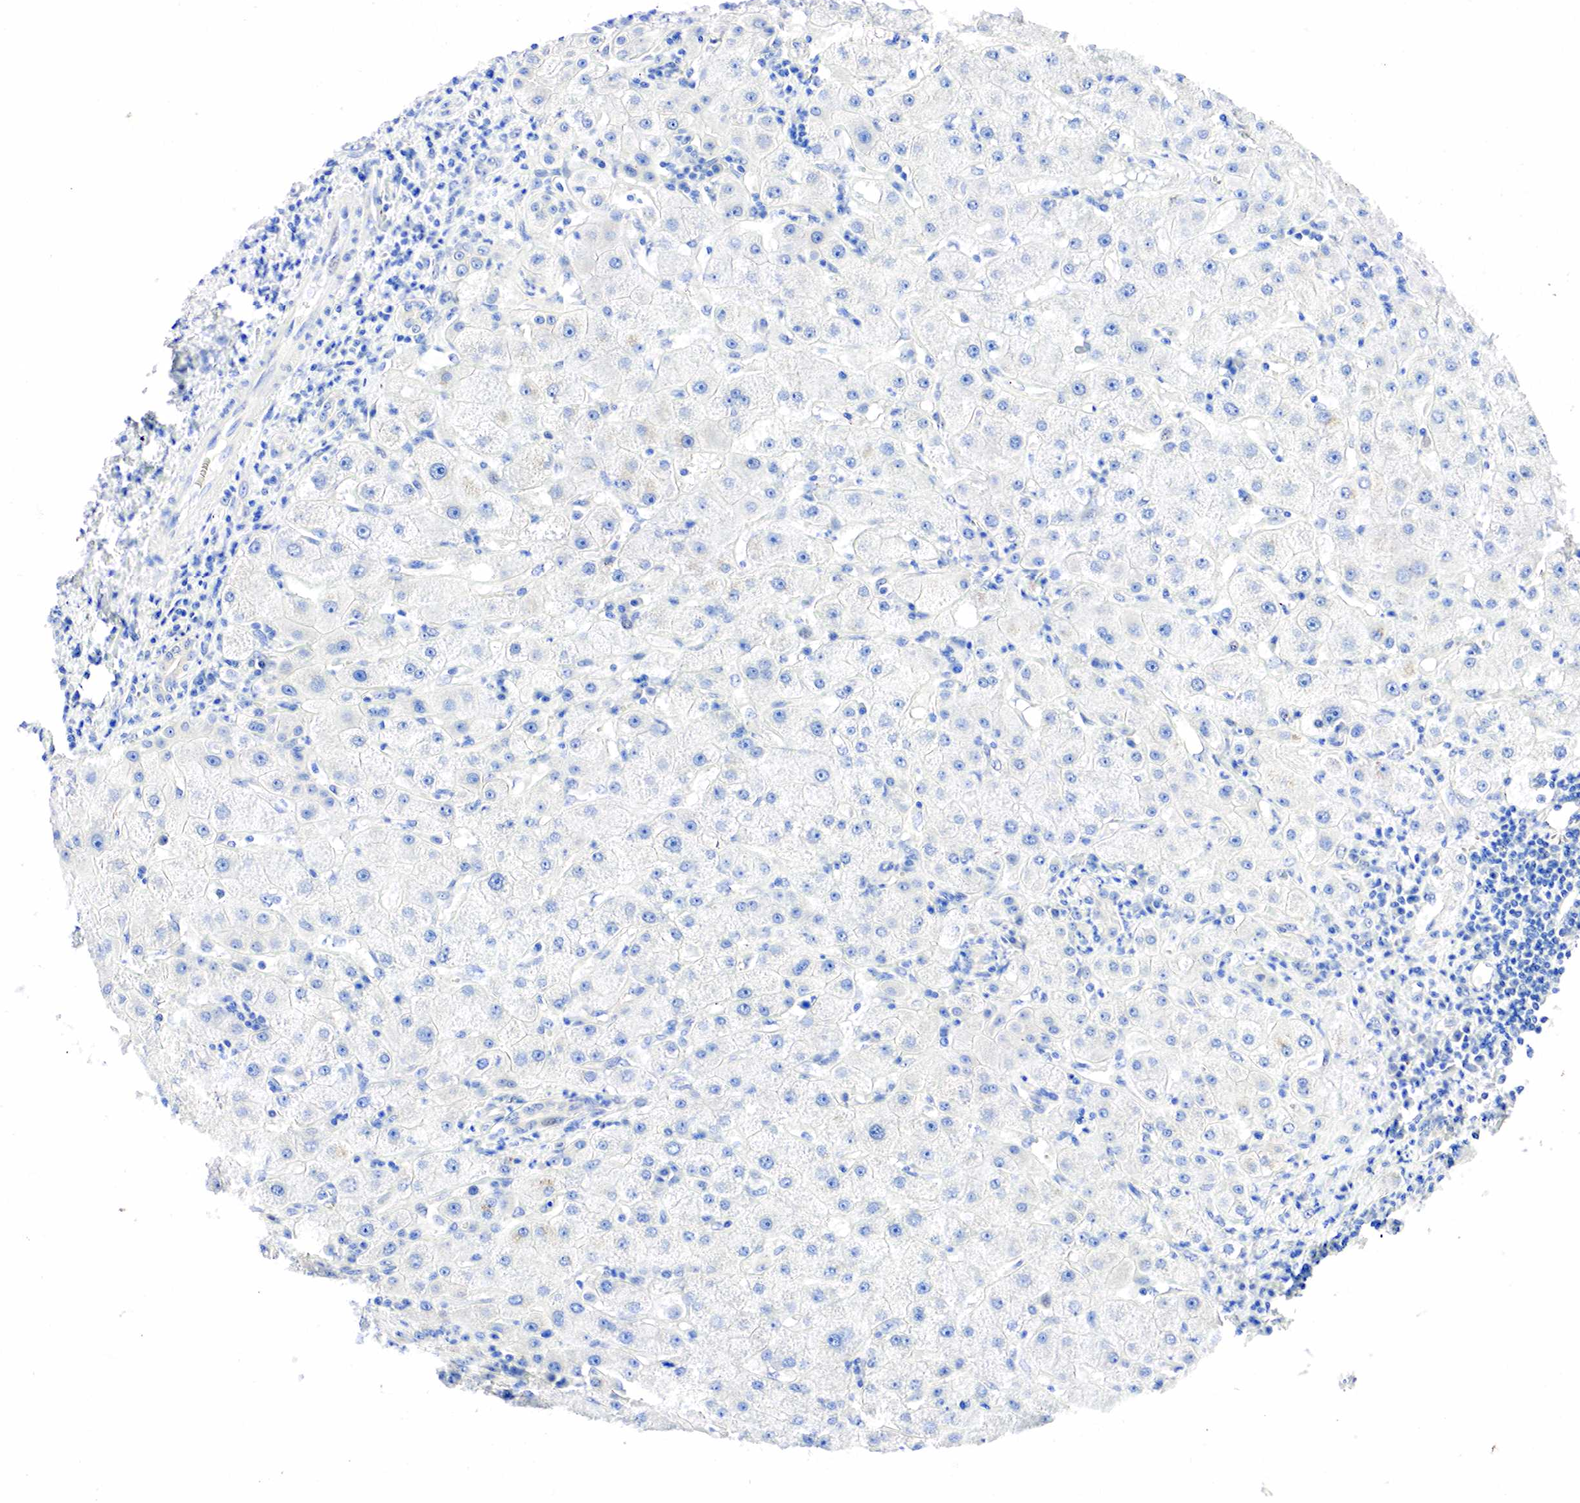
{"staining": {"intensity": "moderate", "quantity": "<25%", "location": "cytoplasmic/membranous"}, "tissue": "liver cancer", "cell_type": "Tumor cells", "image_type": "cancer", "snomed": [{"axis": "morphology", "description": "Cholangiocarcinoma"}, {"axis": "topography", "description": "Liver"}], "caption": "A photomicrograph of liver cancer stained for a protein reveals moderate cytoplasmic/membranous brown staining in tumor cells. The staining is performed using DAB (3,3'-diaminobenzidine) brown chromogen to label protein expression. The nuclei are counter-stained blue using hematoxylin.", "gene": "PGR", "patient": {"sex": "female", "age": 79}}